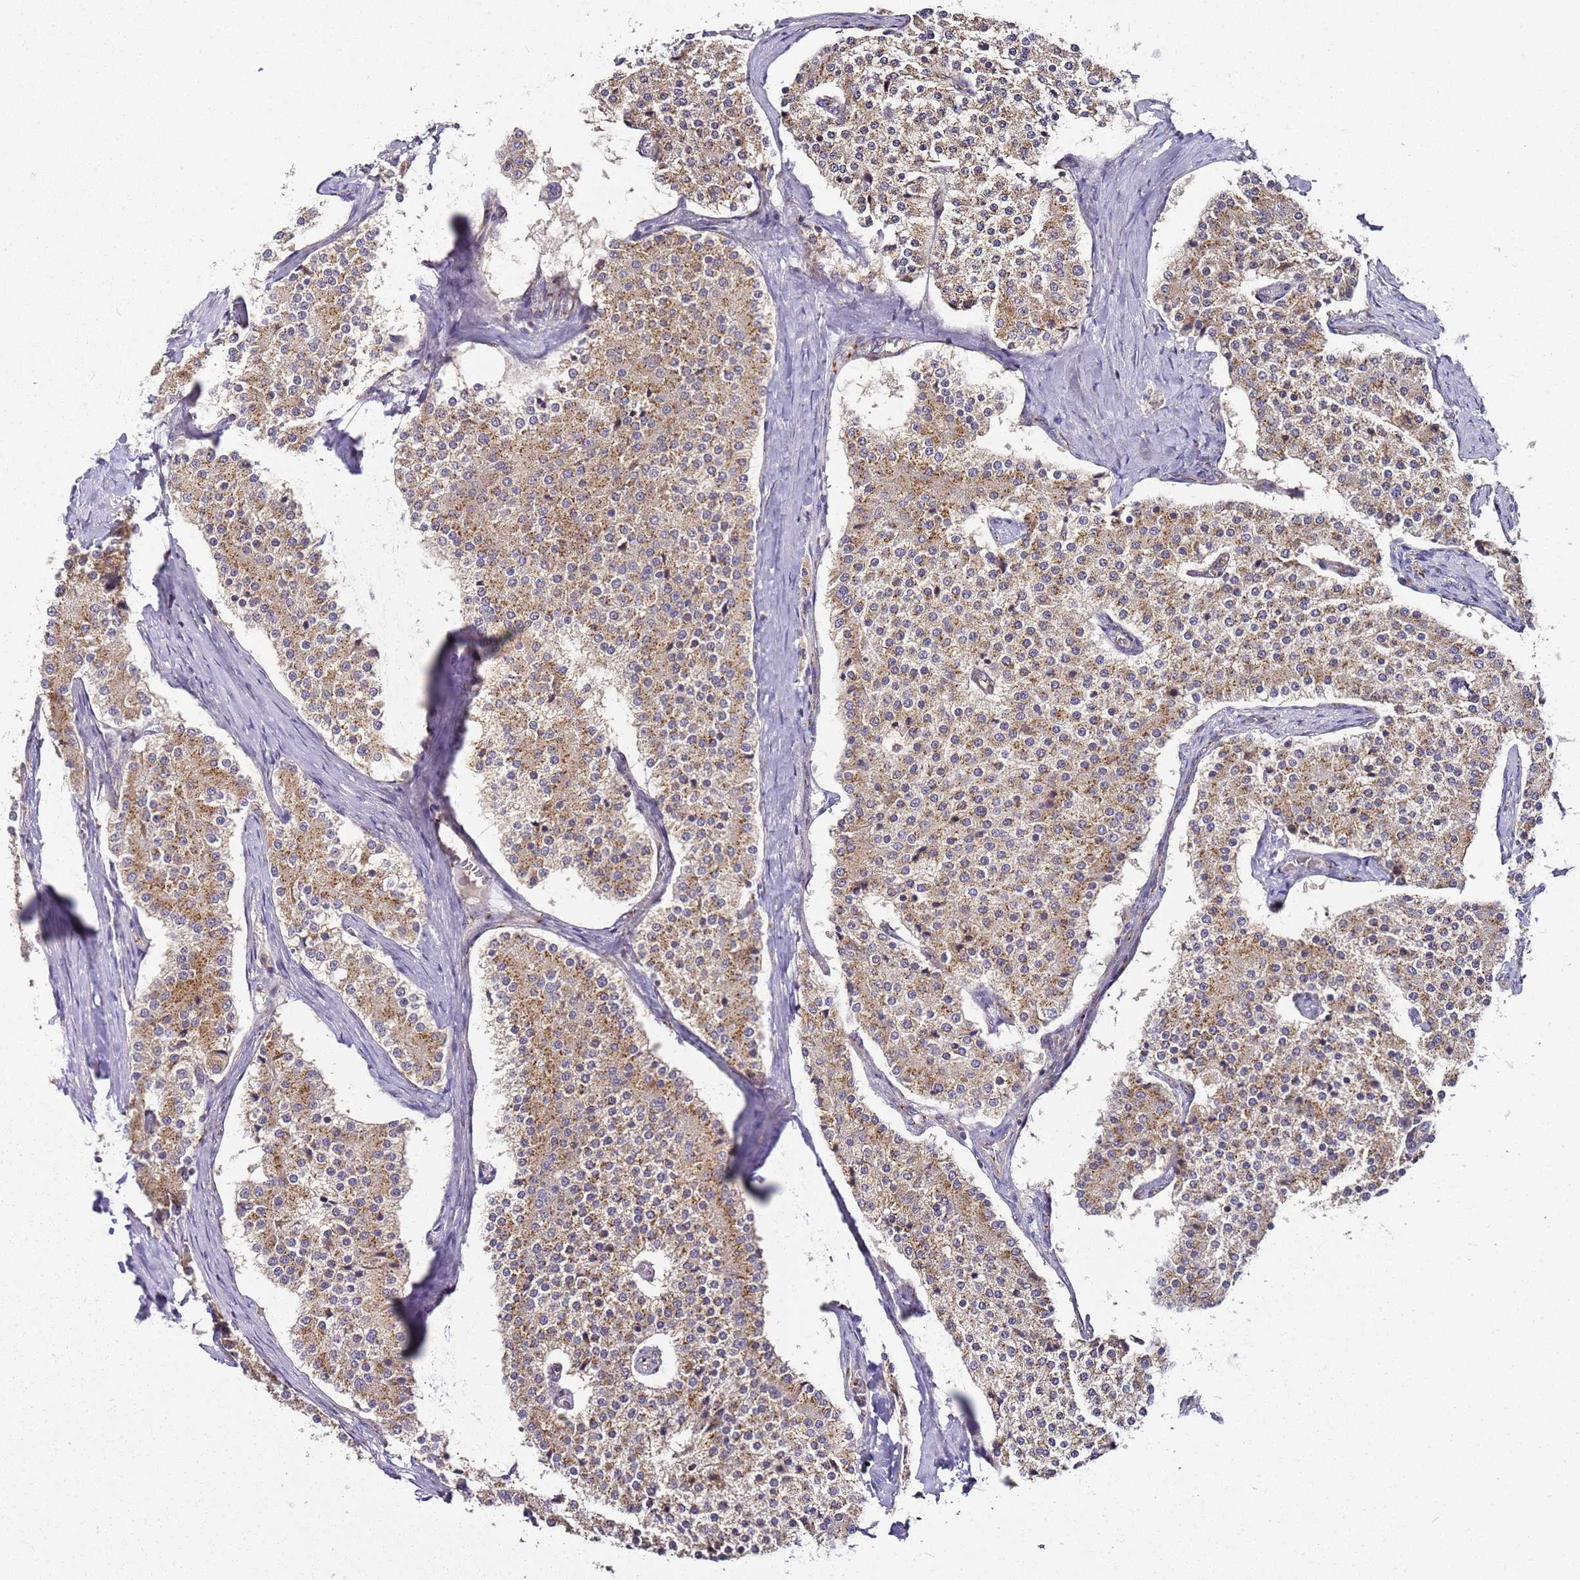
{"staining": {"intensity": "moderate", "quantity": ">75%", "location": "cytoplasmic/membranous"}, "tissue": "carcinoid", "cell_type": "Tumor cells", "image_type": "cancer", "snomed": [{"axis": "morphology", "description": "Carcinoid, malignant, NOS"}, {"axis": "topography", "description": "Colon"}], "caption": "This photomicrograph exhibits immunohistochemistry (IHC) staining of carcinoid (malignant), with medium moderate cytoplasmic/membranous staining in approximately >75% of tumor cells.", "gene": "MRPL49", "patient": {"sex": "female", "age": 52}}